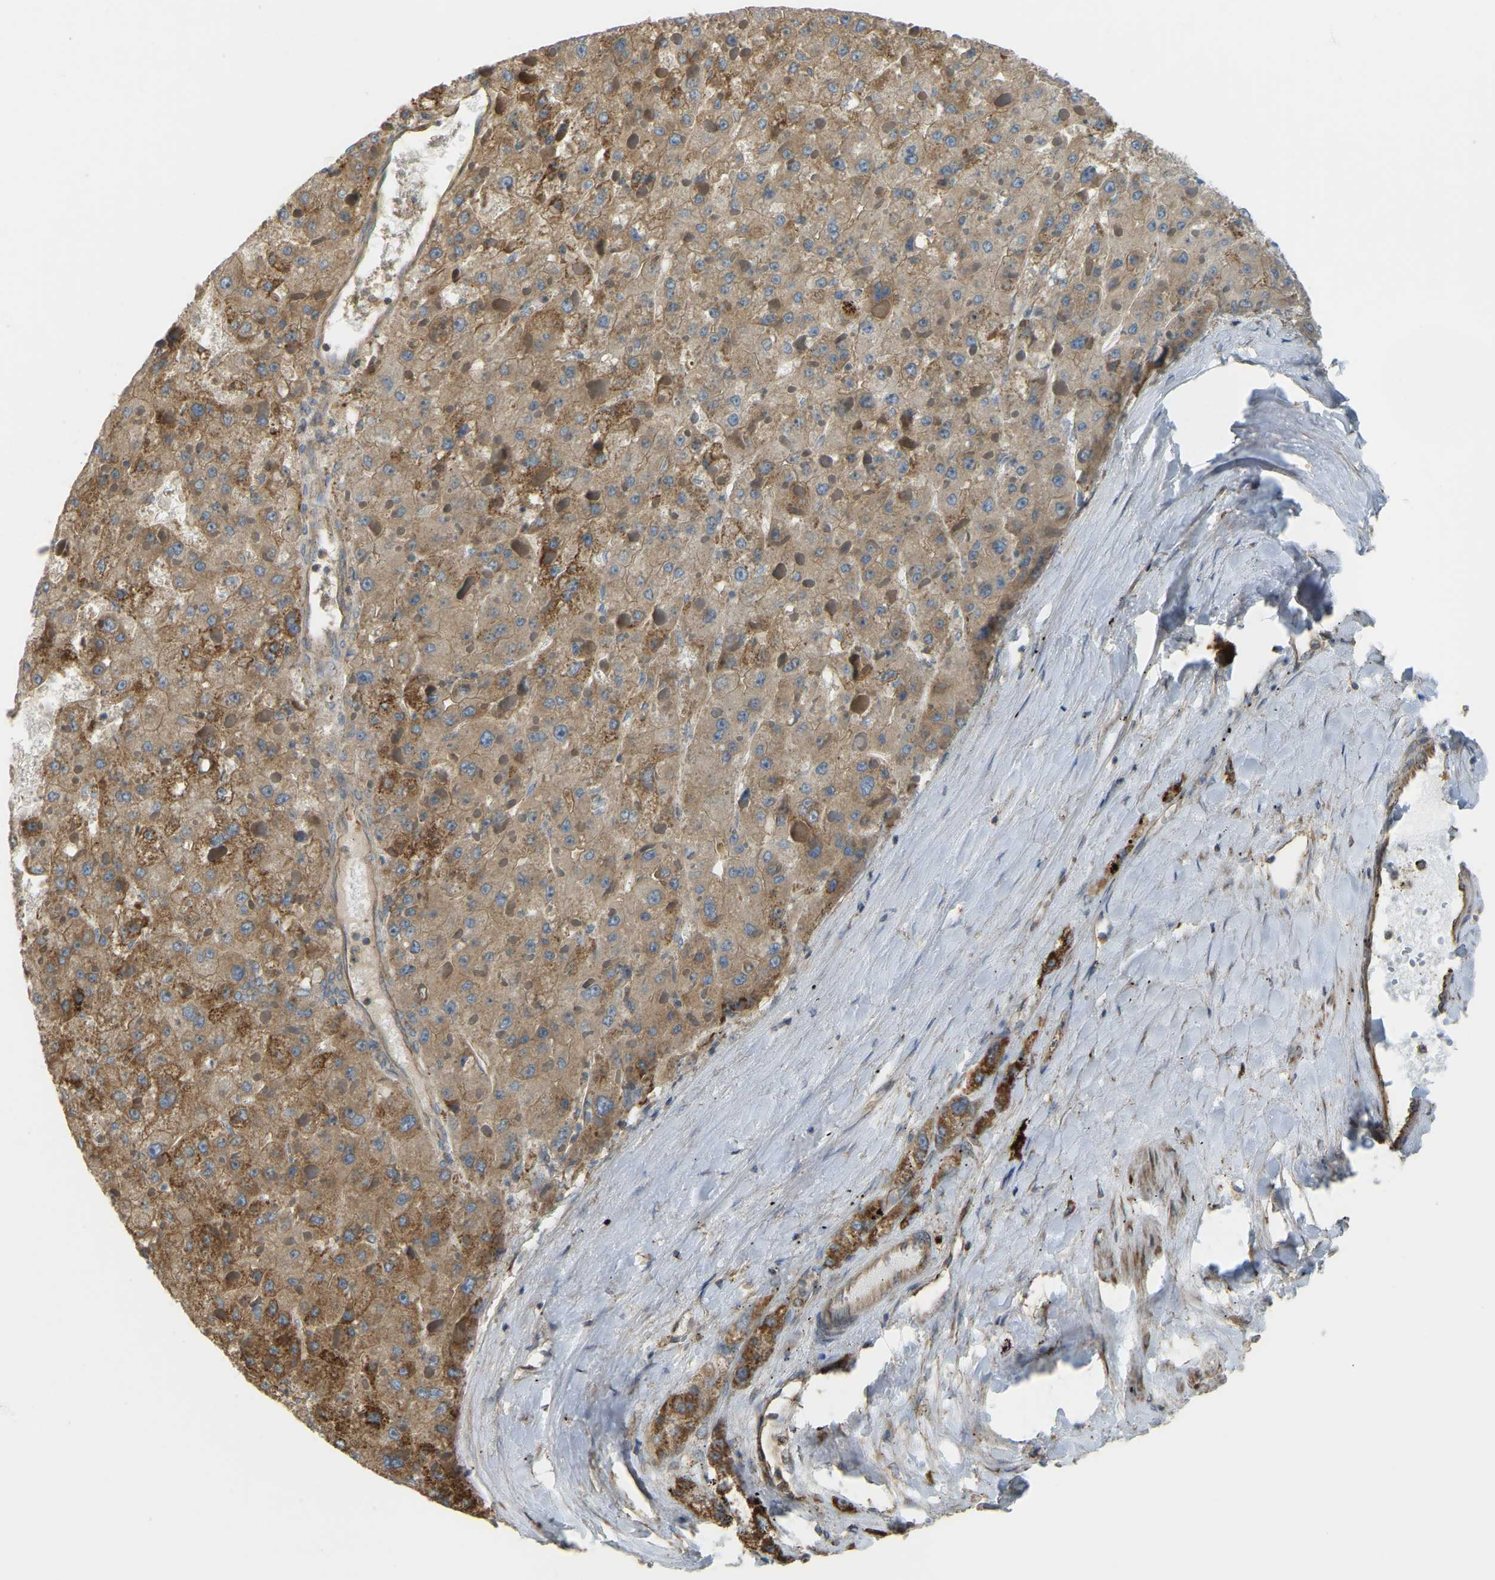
{"staining": {"intensity": "moderate", "quantity": ">75%", "location": "cytoplasmic/membranous"}, "tissue": "liver cancer", "cell_type": "Tumor cells", "image_type": "cancer", "snomed": [{"axis": "morphology", "description": "Carcinoma, Hepatocellular, NOS"}, {"axis": "topography", "description": "Liver"}], "caption": "Protein staining of liver cancer tissue exhibits moderate cytoplasmic/membranous expression in approximately >75% of tumor cells.", "gene": "PSMD7", "patient": {"sex": "female", "age": 73}}